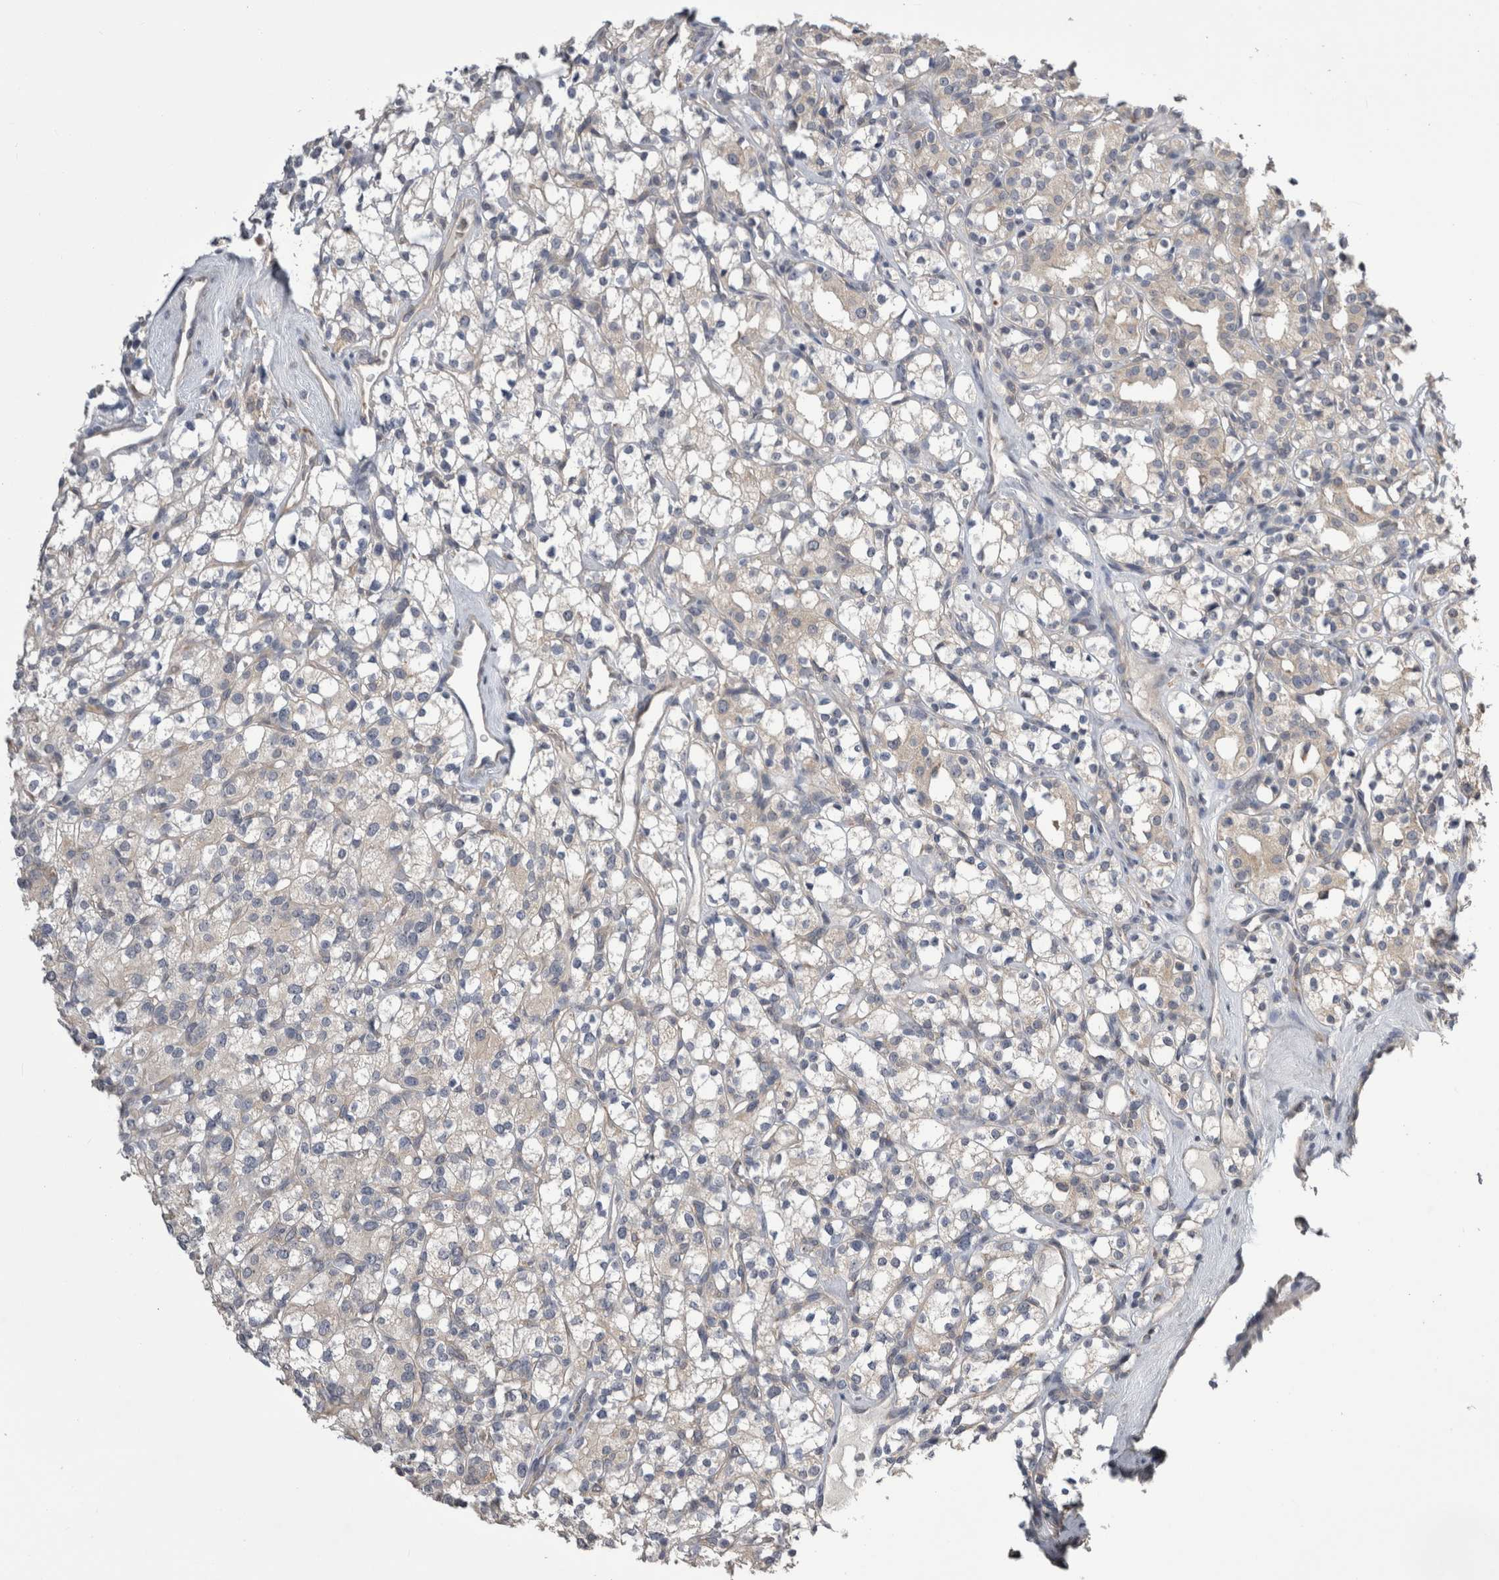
{"staining": {"intensity": "weak", "quantity": "<25%", "location": "cytoplasmic/membranous"}, "tissue": "renal cancer", "cell_type": "Tumor cells", "image_type": "cancer", "snomed": [{"axis": "morphology", "description": "Adenocarcinoma, NOS"}, {"axis": "topography", "description": "Kidney"}], "caption": "Tumor cells are negative for brown protein staining in renal cancer.", "gene": "ARHGAP29", "patient": {"sex": "male", "age": 77}}